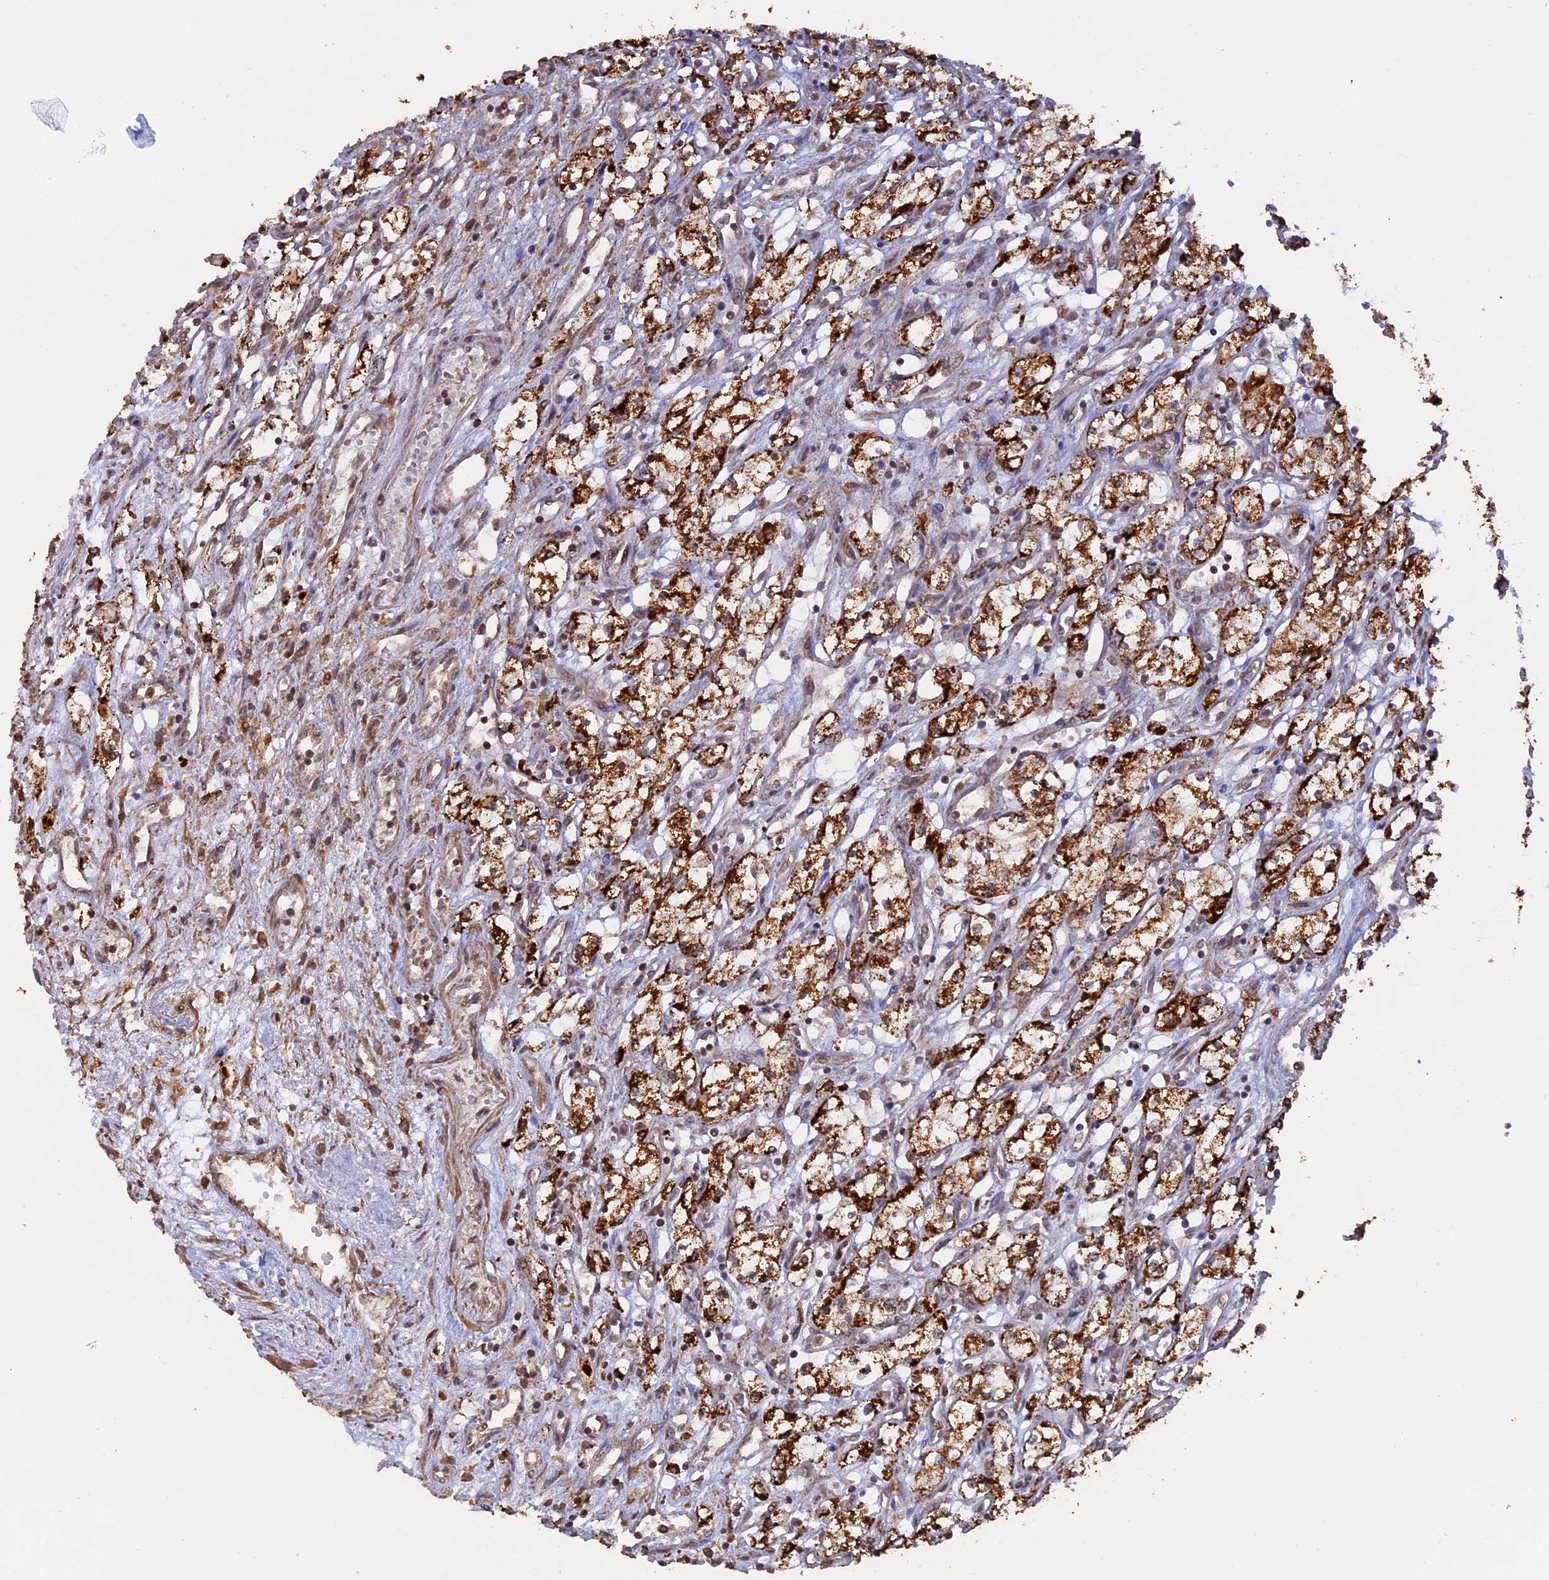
{"staining": {"intensity": "strong", "quantity": ">75%", "location": "cytoplasmic/membranous"}, "tissue": "renal cancer", "cell_type": "Tumor cells", "image_type": "cancer", "snomed": [{"axis": "morphology", "description": "Adenocarcinoma, NOS"}, {"axis": "topography", "description": "Kidney"}], "caption": "An immunohistochemistry (IHC) micrograph of tumor tissue is shown. Protein staining in brown labels strong cytoplasmic/membranous positivity in renal adenocarcinoma within tumor cells. Ihc stains the protein in brown and the nuclei are stained blue.", "gene": "FAM210B", "patient": {"sex": "male", "age": 59}}